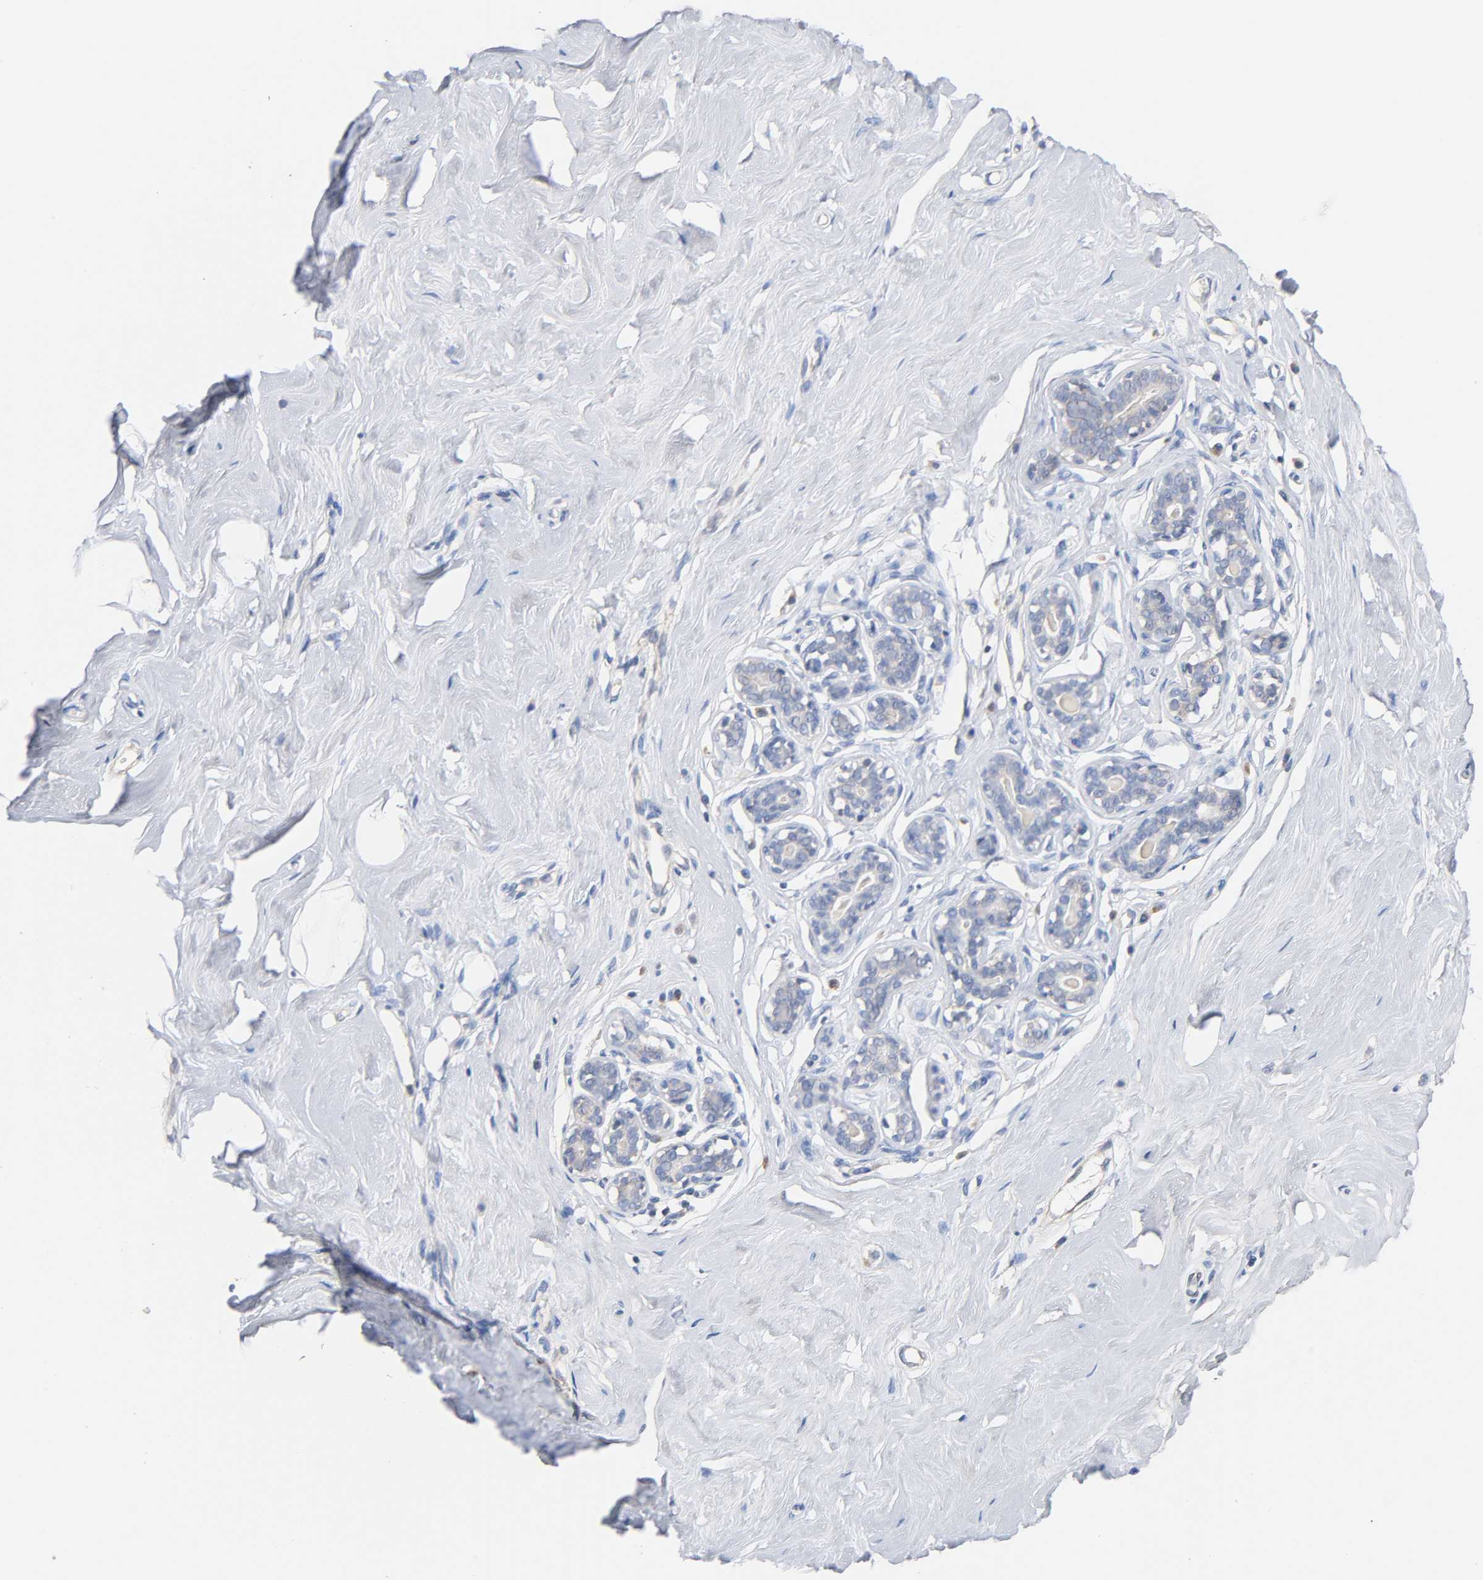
{"staining": {"intensity": "negative", "quantity": "none", "location": "none"}, "tissue": "breast", "cell_type": "Adipocytes", "image_type": "normal", "snomed": [{"axis": "morphology", "description": "Normal tissue, NOS"}, {"axis": "topography", "description": "Breast"}], "caption": "Histopathology image shows no significant protein positivity in adipocytes of normal breast.", "gene": "MALT1", "patient": {"sex": "female", "age": 23}}